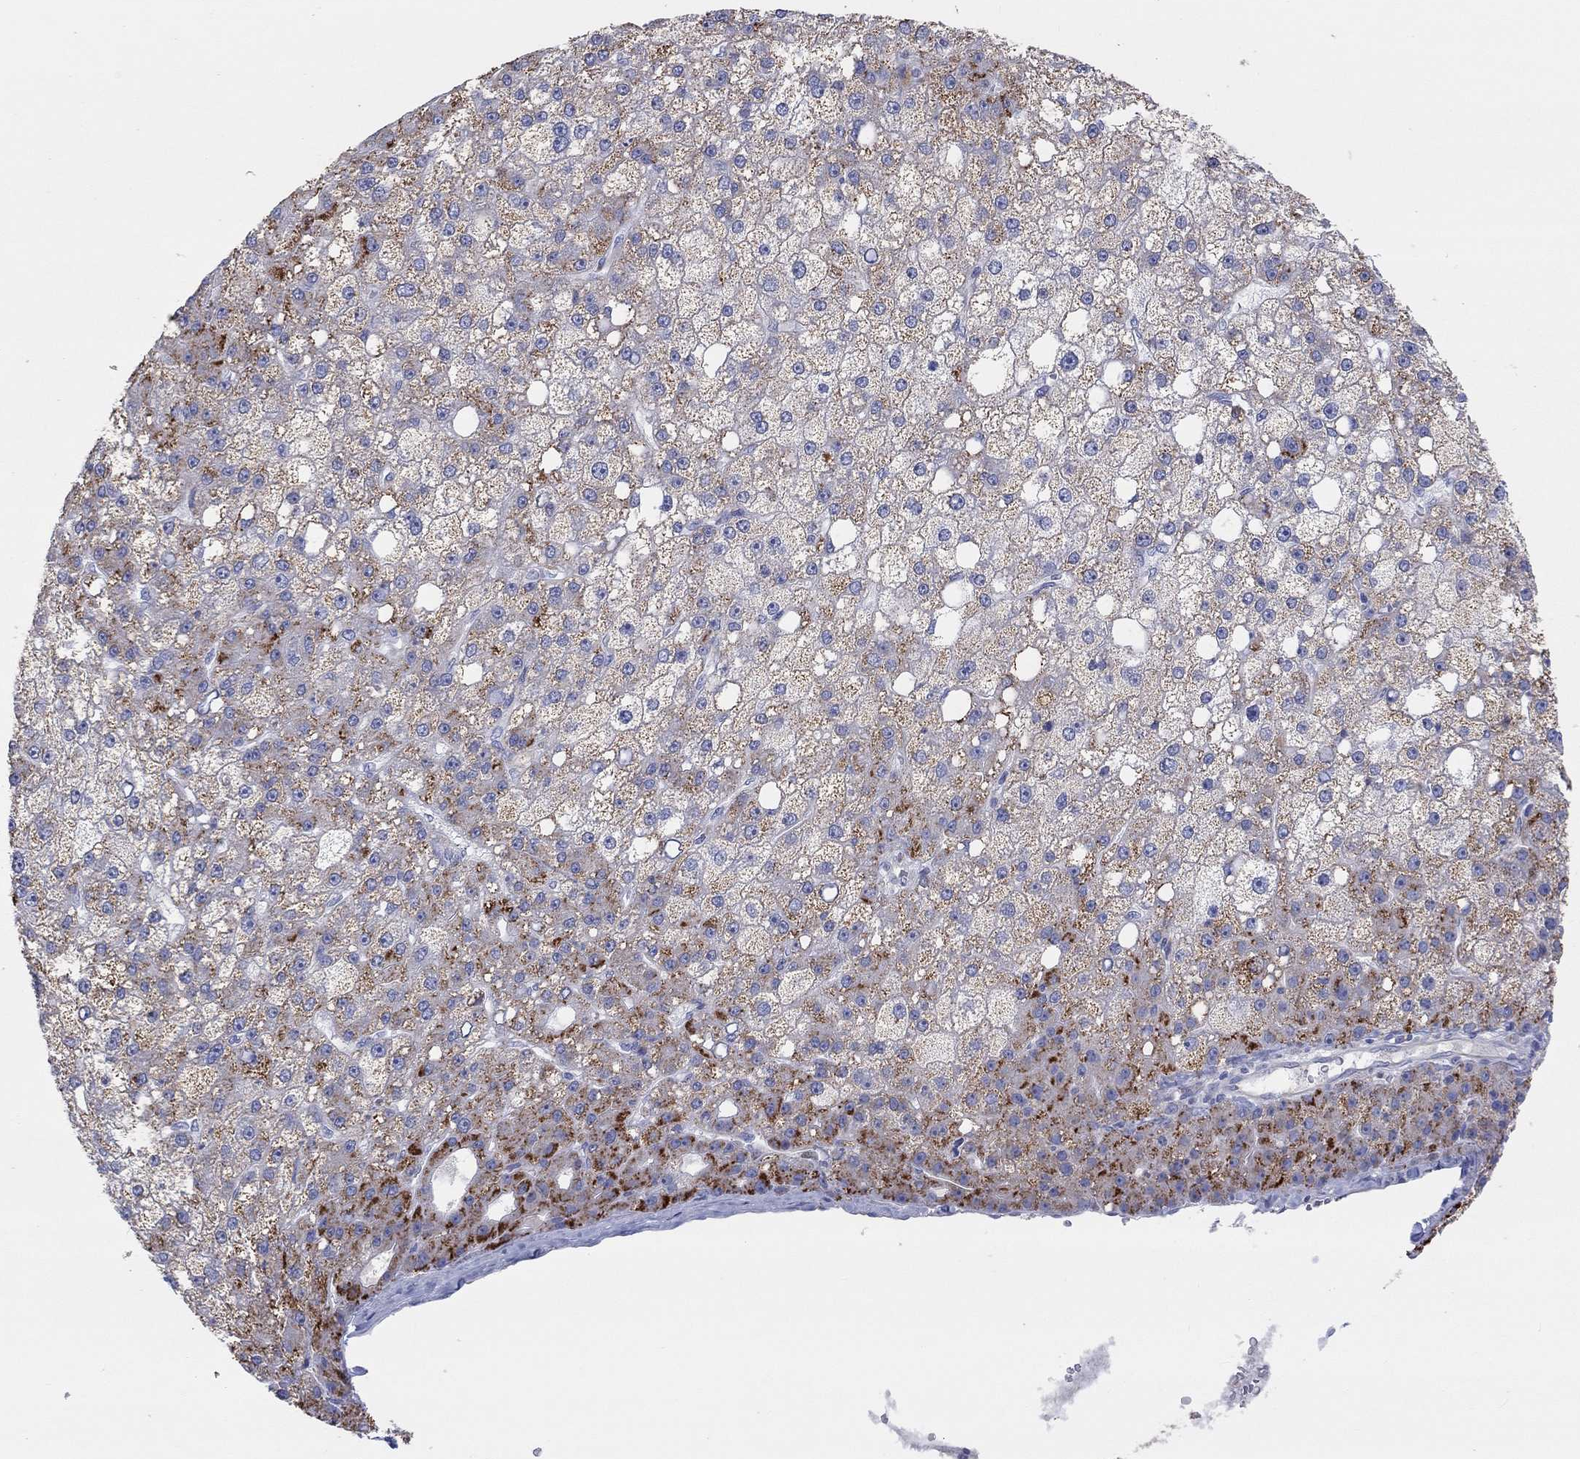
{"staining": {"intensity": "strong", "quantity": "<25%", "location": "cytoplasmic/membranous"}, "tissue": "liver cancer", "cell_type": "Tumor cells", "image_type": "cancer", "snomed": [{"axis": "morphology", "description": "Carcinoma, Hepatocellular, NOS"}, {"axis": "topography", "description": "Liver"}], "caption": "Immunohistochemistry (IHC) of human liver cancer displays medium levels of strong cytoplasmic/membranous positivity in about <25% of tumor cells.", "gene": "BCO2", "patient": {"sex": "male", "age": 67}}